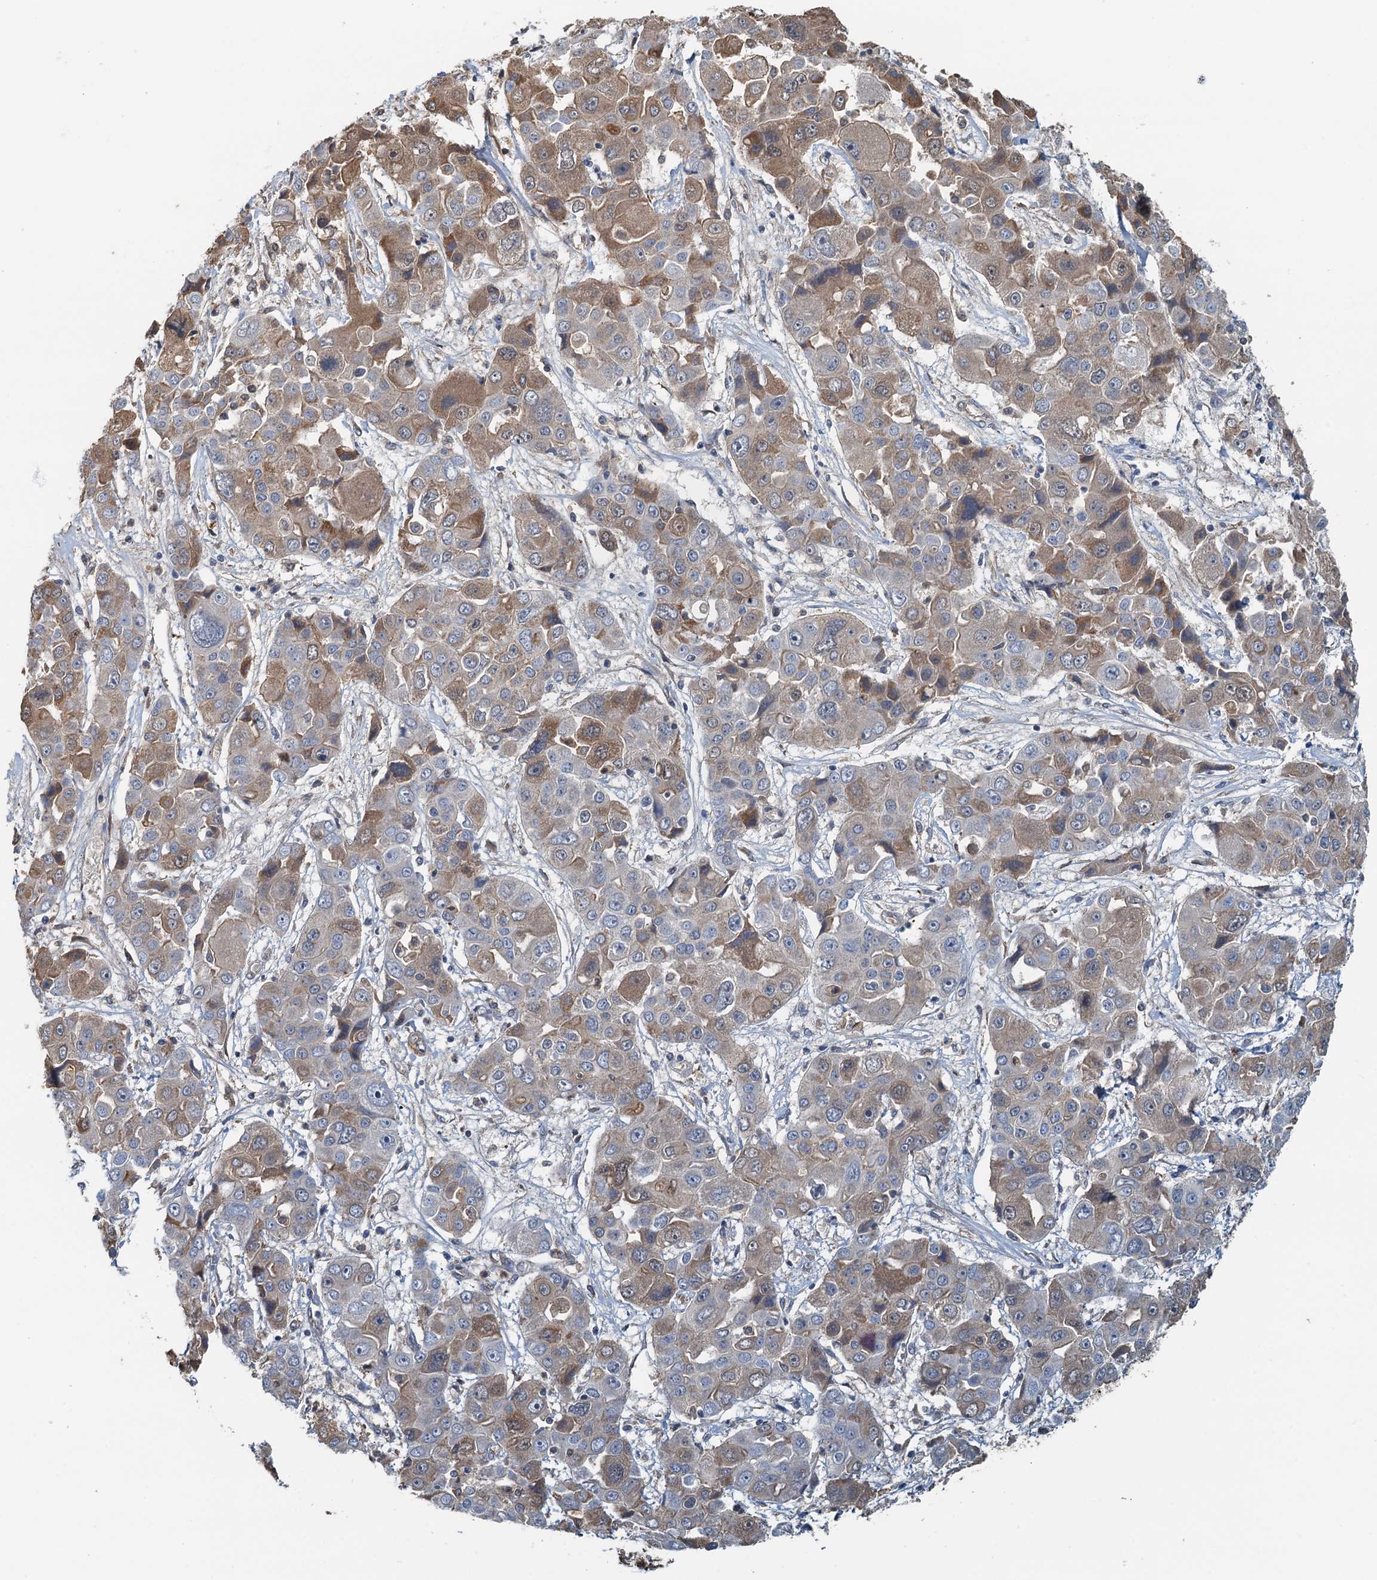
{"staining": {"intensity": "moderate", "quantity": "25%-75%", "location": "cytoplasmic/membranous"}, "tissue": "liver cancer", "cell_type": "Tumor cells", "image_type": "cancer", "snomed": [{"axis": "morphology", "description": "Cholangiocarcinoma"}, {"axis": "topography", "description": "Liver"}], "caption": "Moderate cytoplasmic/membranous positivity is seen in about 25%-75% of tumor cells in cholangiocarcinoma (liver).", "gene": "LSM14B", "patient": {"sex": "male", "age": 67}}